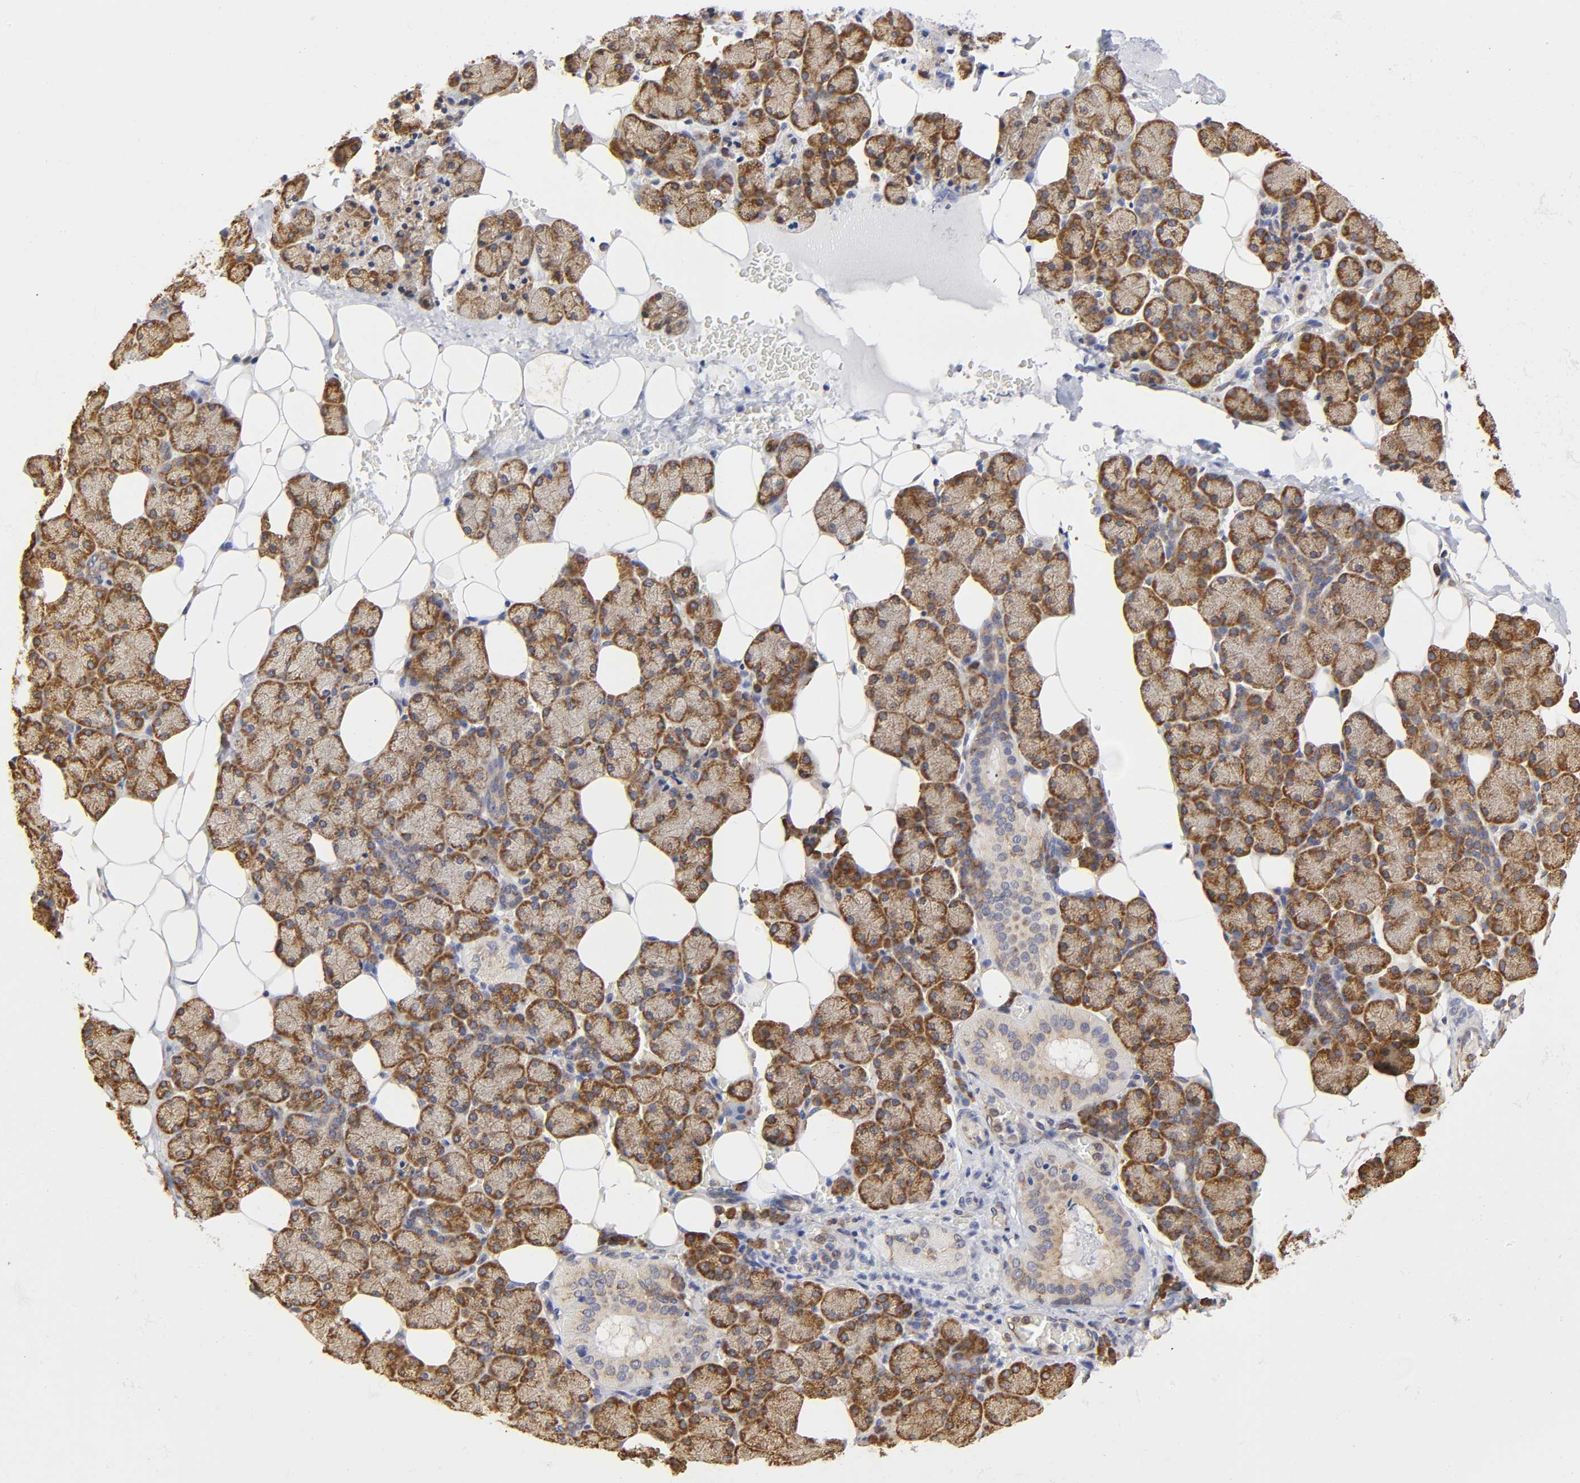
{"staining": {"intensity": "strong", "quantity": ">75%", "location": "cytoplasmic/membranous"}, "tissue": "salivary gland", "cell_type": "Glandular cells", "image_type": "normal", "snomed": [{"axis": "morphology", "description": "Normal tissue, NOS"}, {"axis": "topography", "description": "Lymph node"}, {"axis": "topography", "description": "Salivary gland"}], "caption": "An image of human salivary gland stained for a protein reveals strong cytoplasmic/membranous brown staining in glandular cells.", "gene": "RPL14", "patient": {"sex": "male", "age": 8}}